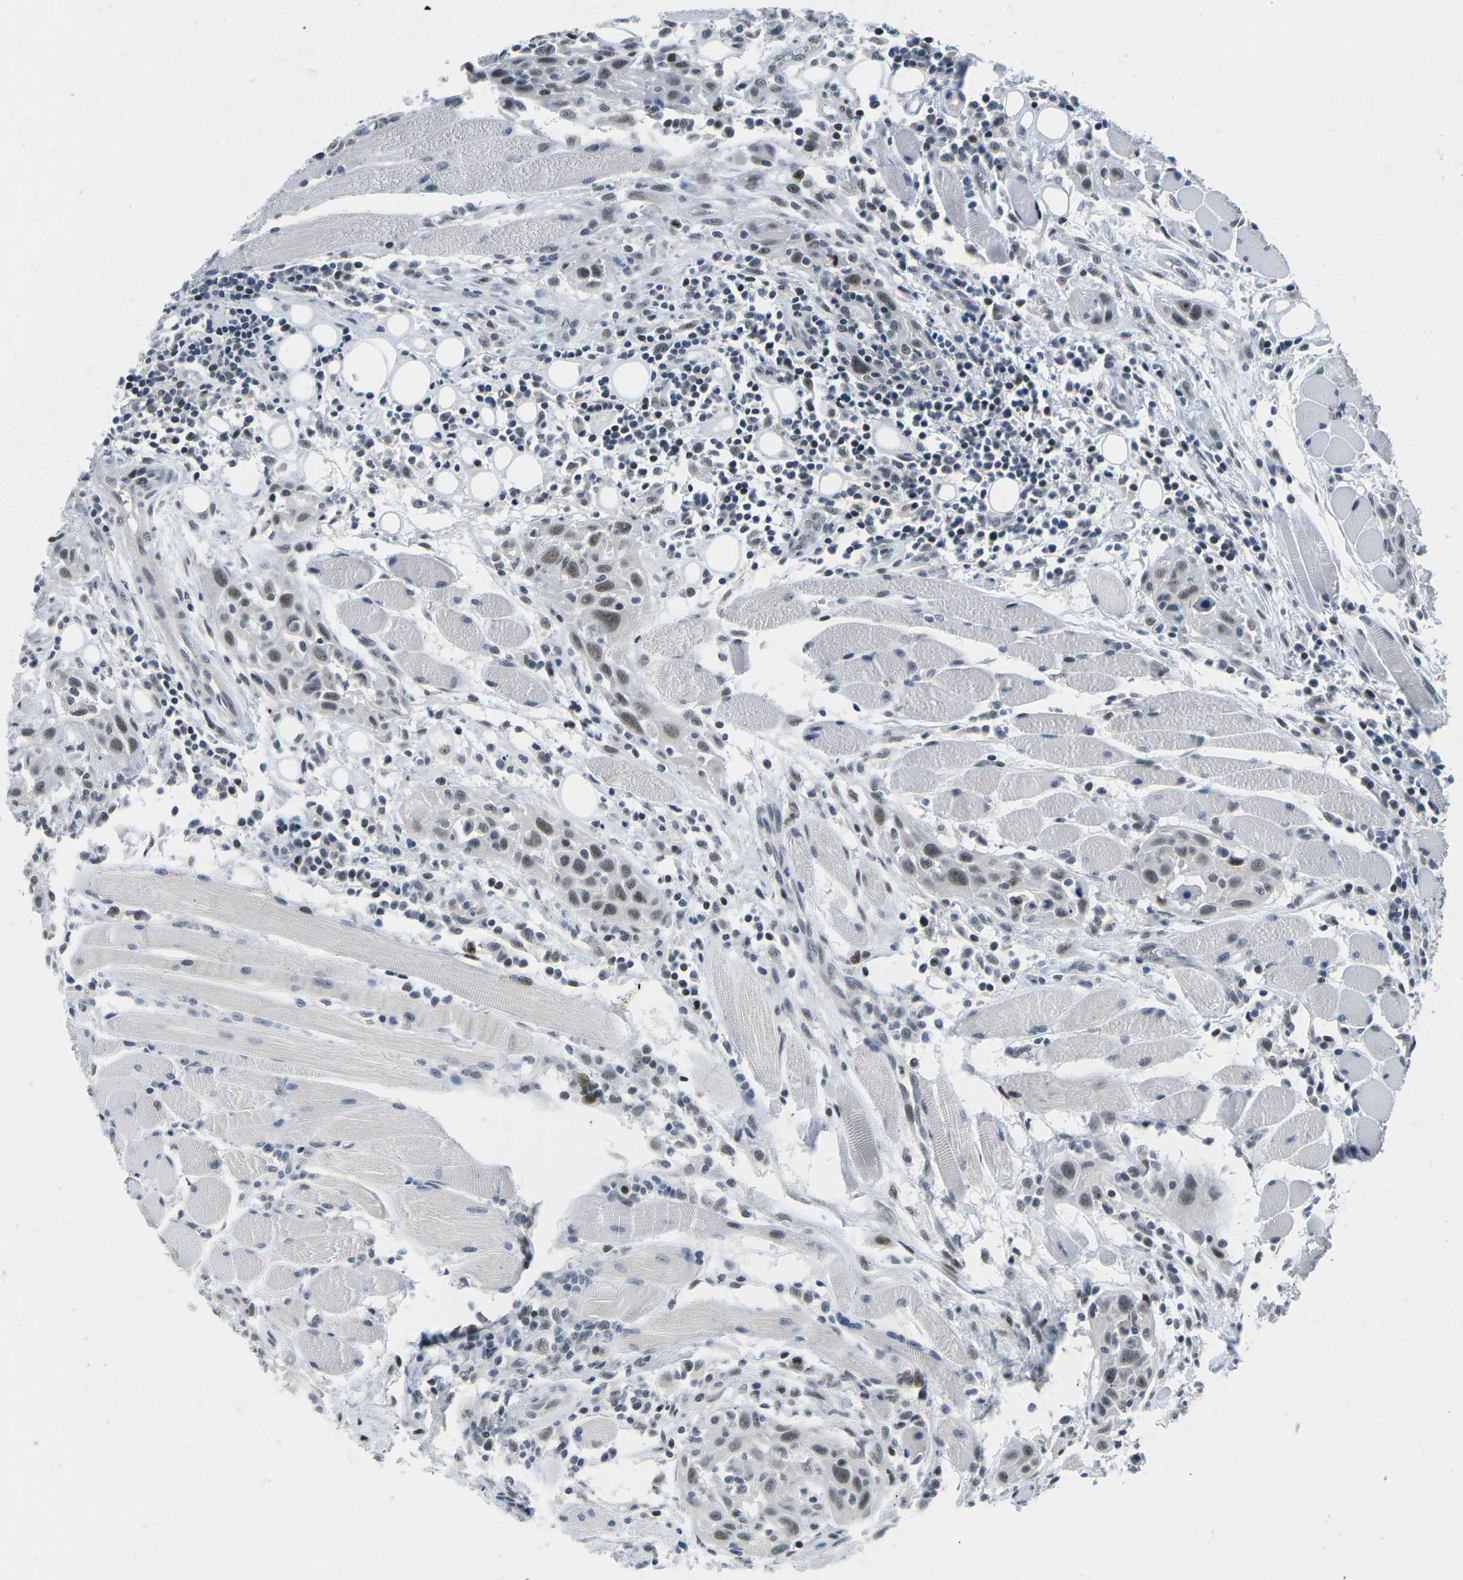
{"staining": {"intensity": "moderate", "quantity": ">75%", "location": "nuclear"}, "tissue": "head and neck cancer", "cell_type": "Tumor cells", "image_type": "cancer", "snomed": [{"axis": "morphology", "description": "Squamous cell carcinoma, NOS"}, {"axis": "topography", "description": "Oral tissue"}, {"axis": "topography", "description": "Head-Neck"}], "caption": "Tumor cells show medium levels of moderate nuclear positivity in approximately >75% of cells in head and neck cancer.", "gene": "PRPF8", "patient": {"sex": "female", "age": 50}}